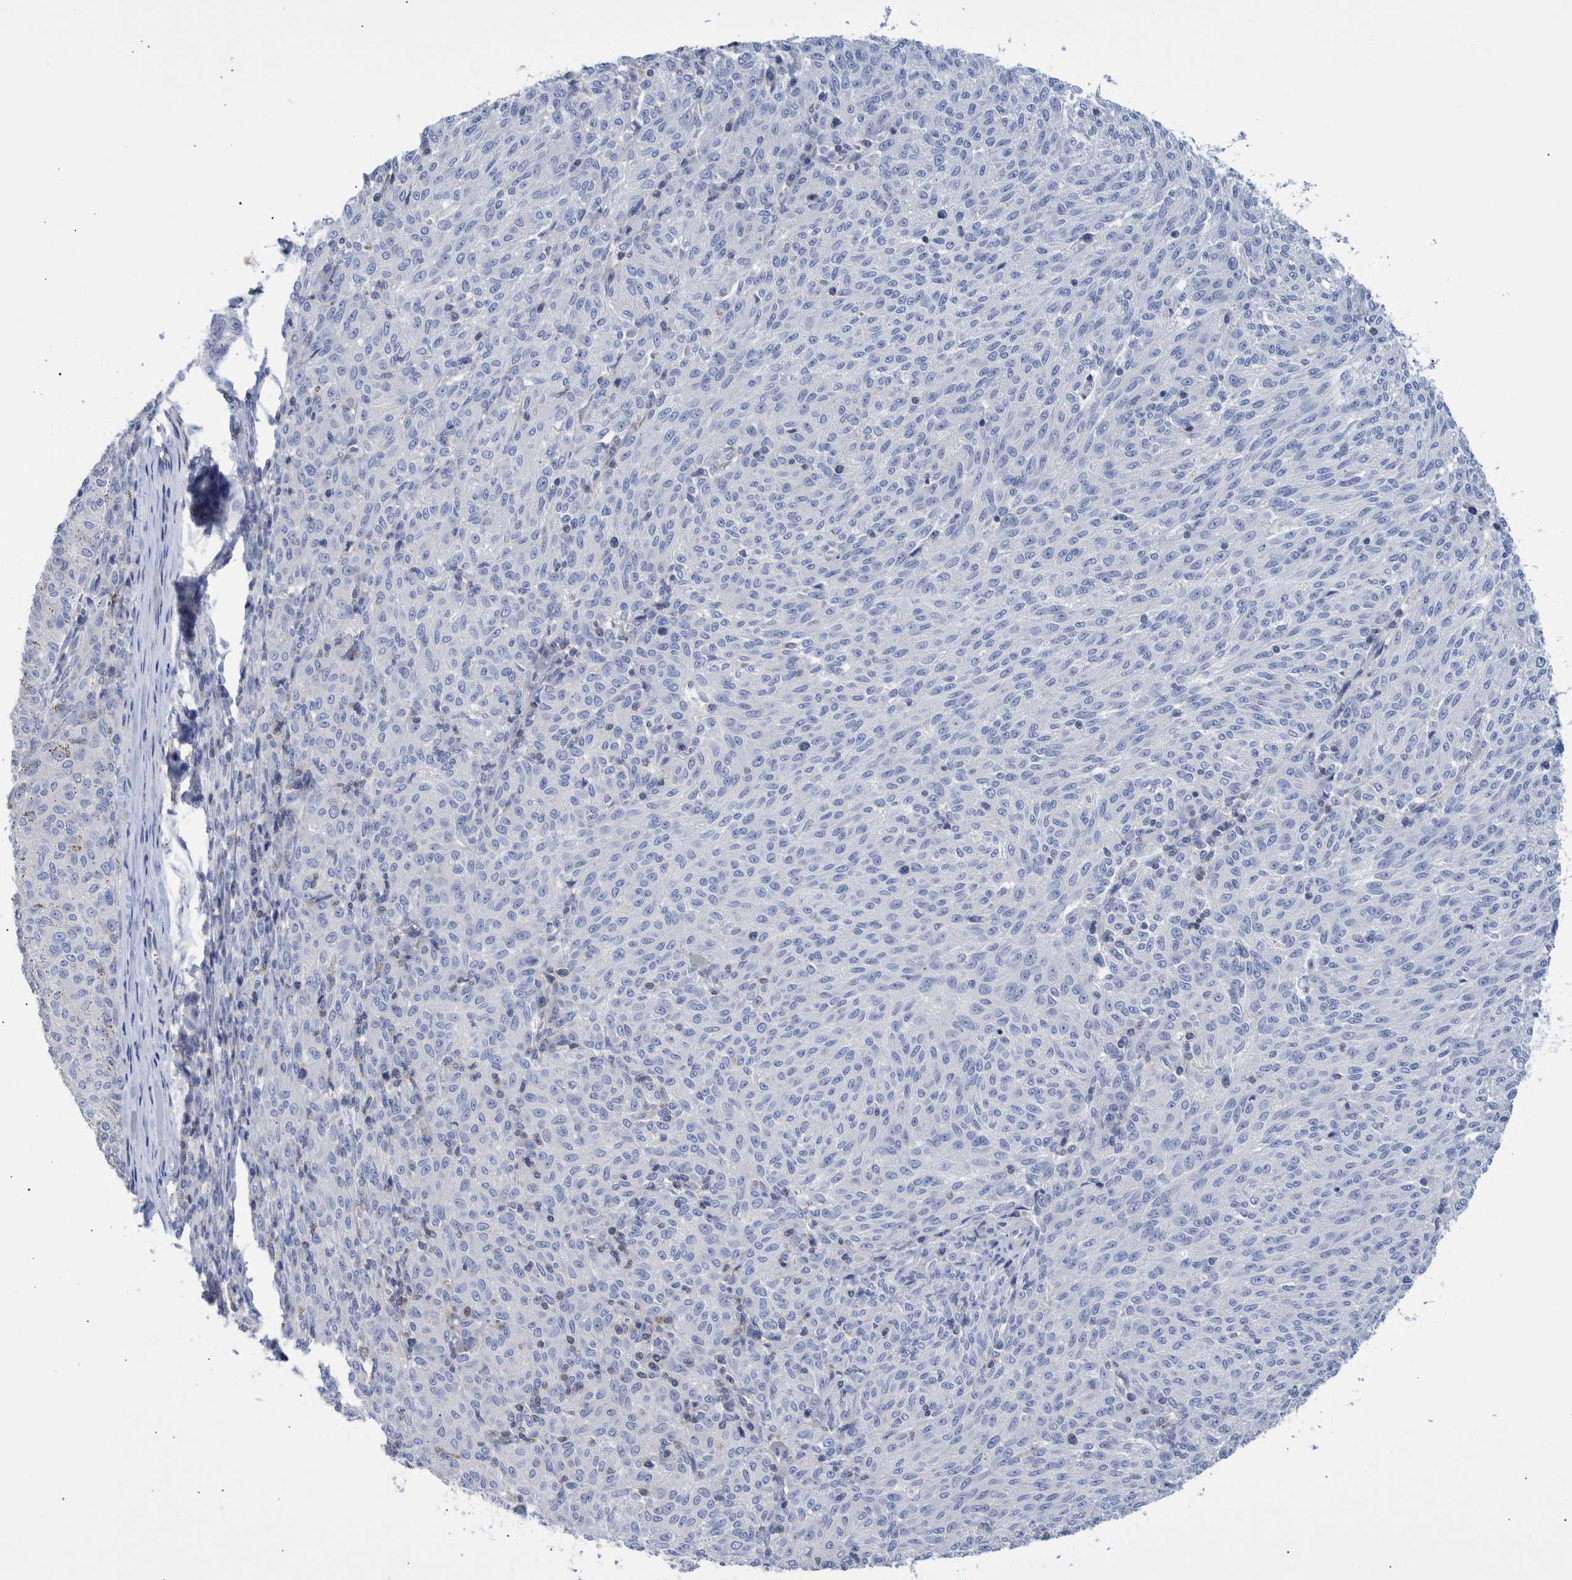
{"staining": {"intensity": "negative", "quantity": "none", "location": "none"}, "tissue": "melanoma", "cell_type": "Tumor cells", "image_type": "cancer", "snomed": [{"axis": "morphology", "description": "Malignant melanoma, NOS"}, {"axis": "topography", "description": "Skin"}], "caption": "IHC of human melanoma displays no staining in tumor cells.", "gene": "PPP3CC", "patient": {"sex": "female", "age": 72}}